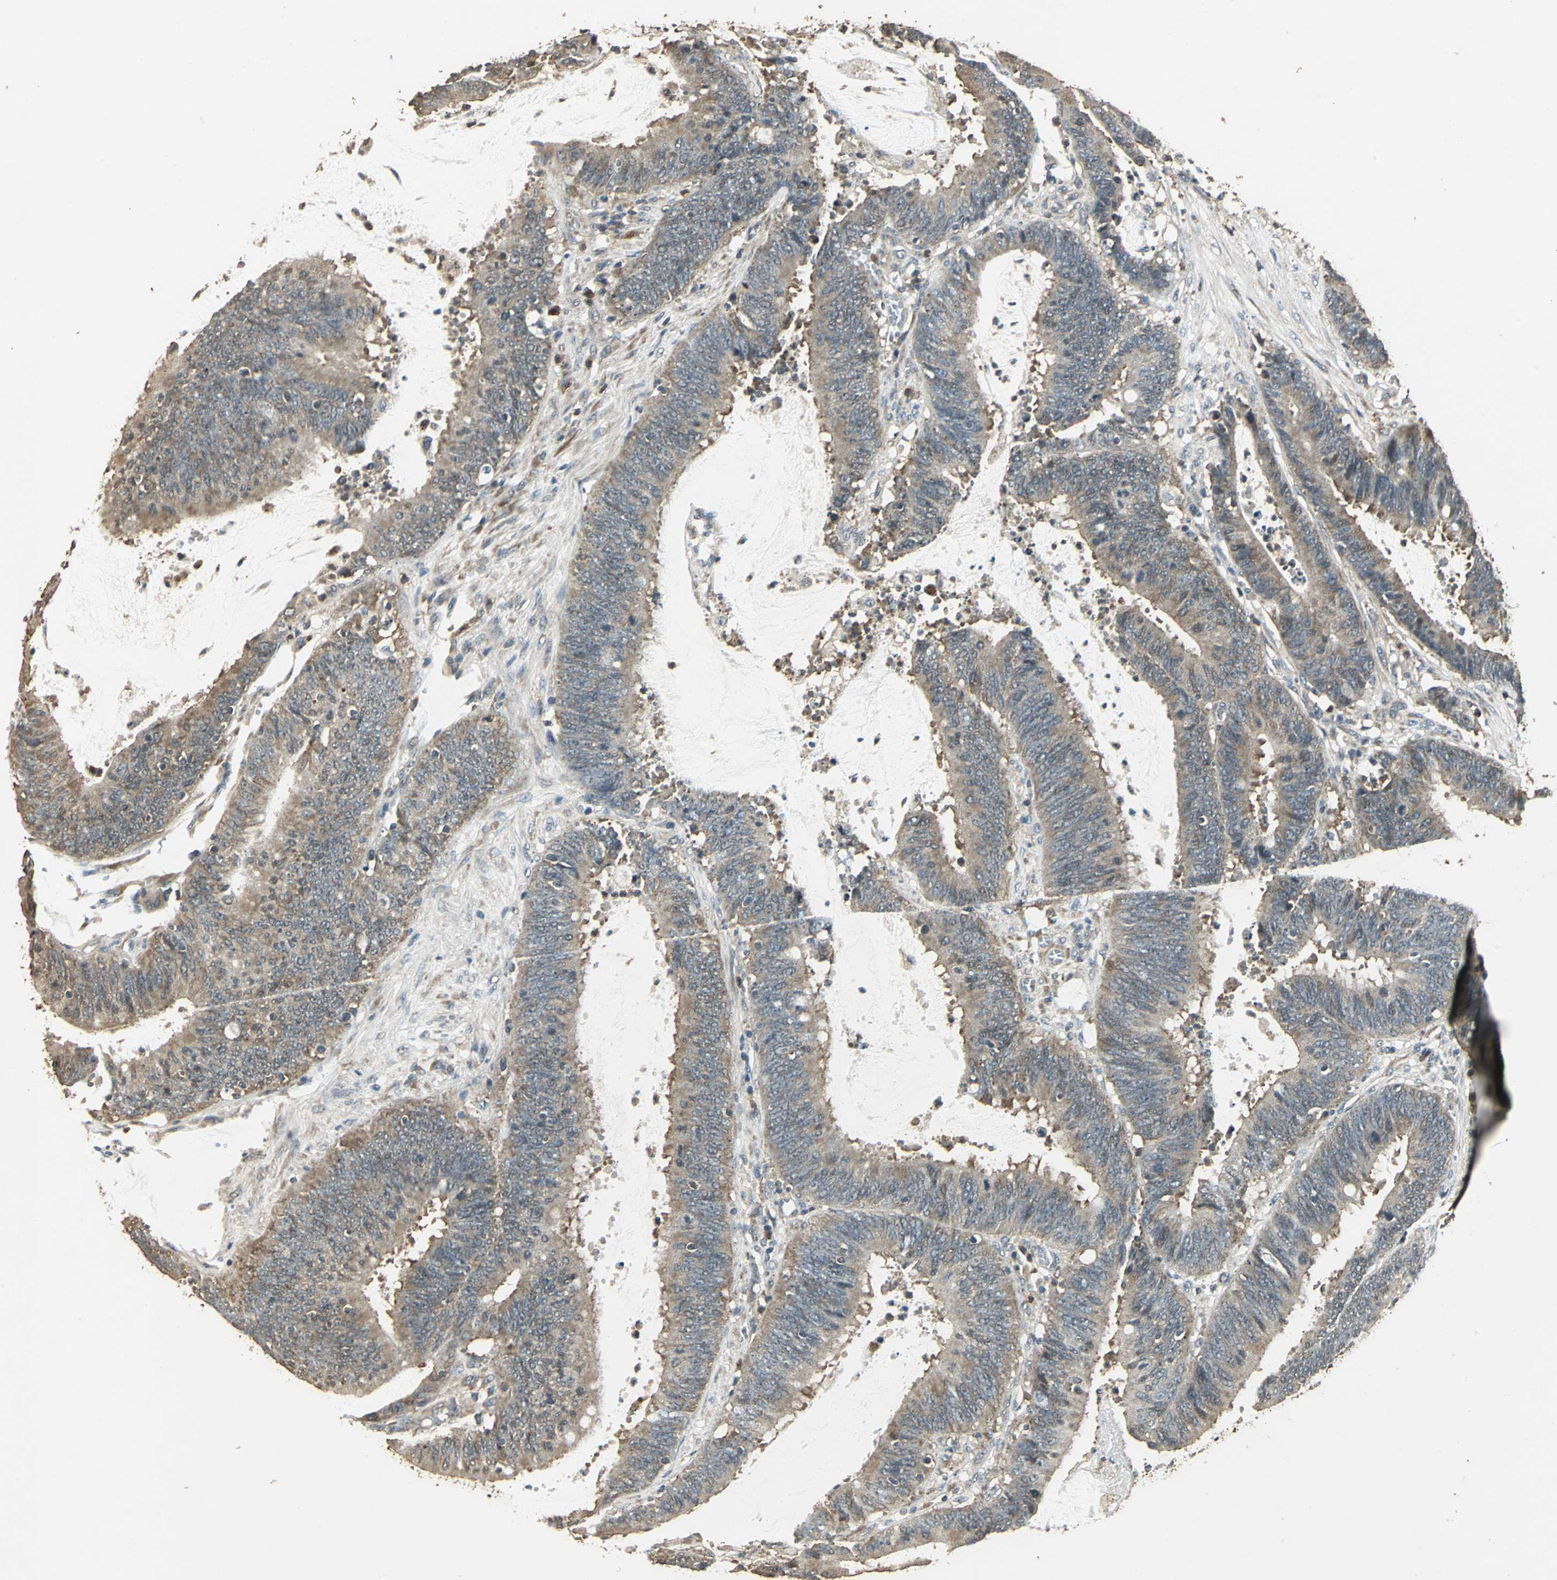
{"staining": {"intensity": "moderate", "quantity": ">75%", "location": "cytoplasmic/membranous"}, "tissue": "colorectal cancer", "cell_type": "Tumor cells", "image_type": "cancer", "snomed": [{"axis": "morphology", "description": "Adenocarcinoma, NOS"}, {"axis": "topography", "description": "Rectum"}], "caption": "Adenocarcinoma (colorectal) stained with a brown dye reveals moderate cytoplasmic/membranous positive staining in approximately >75% of tumor cells.", "gene": "TMPRSS4", "patient": {"sex": "female", "age": 66}}